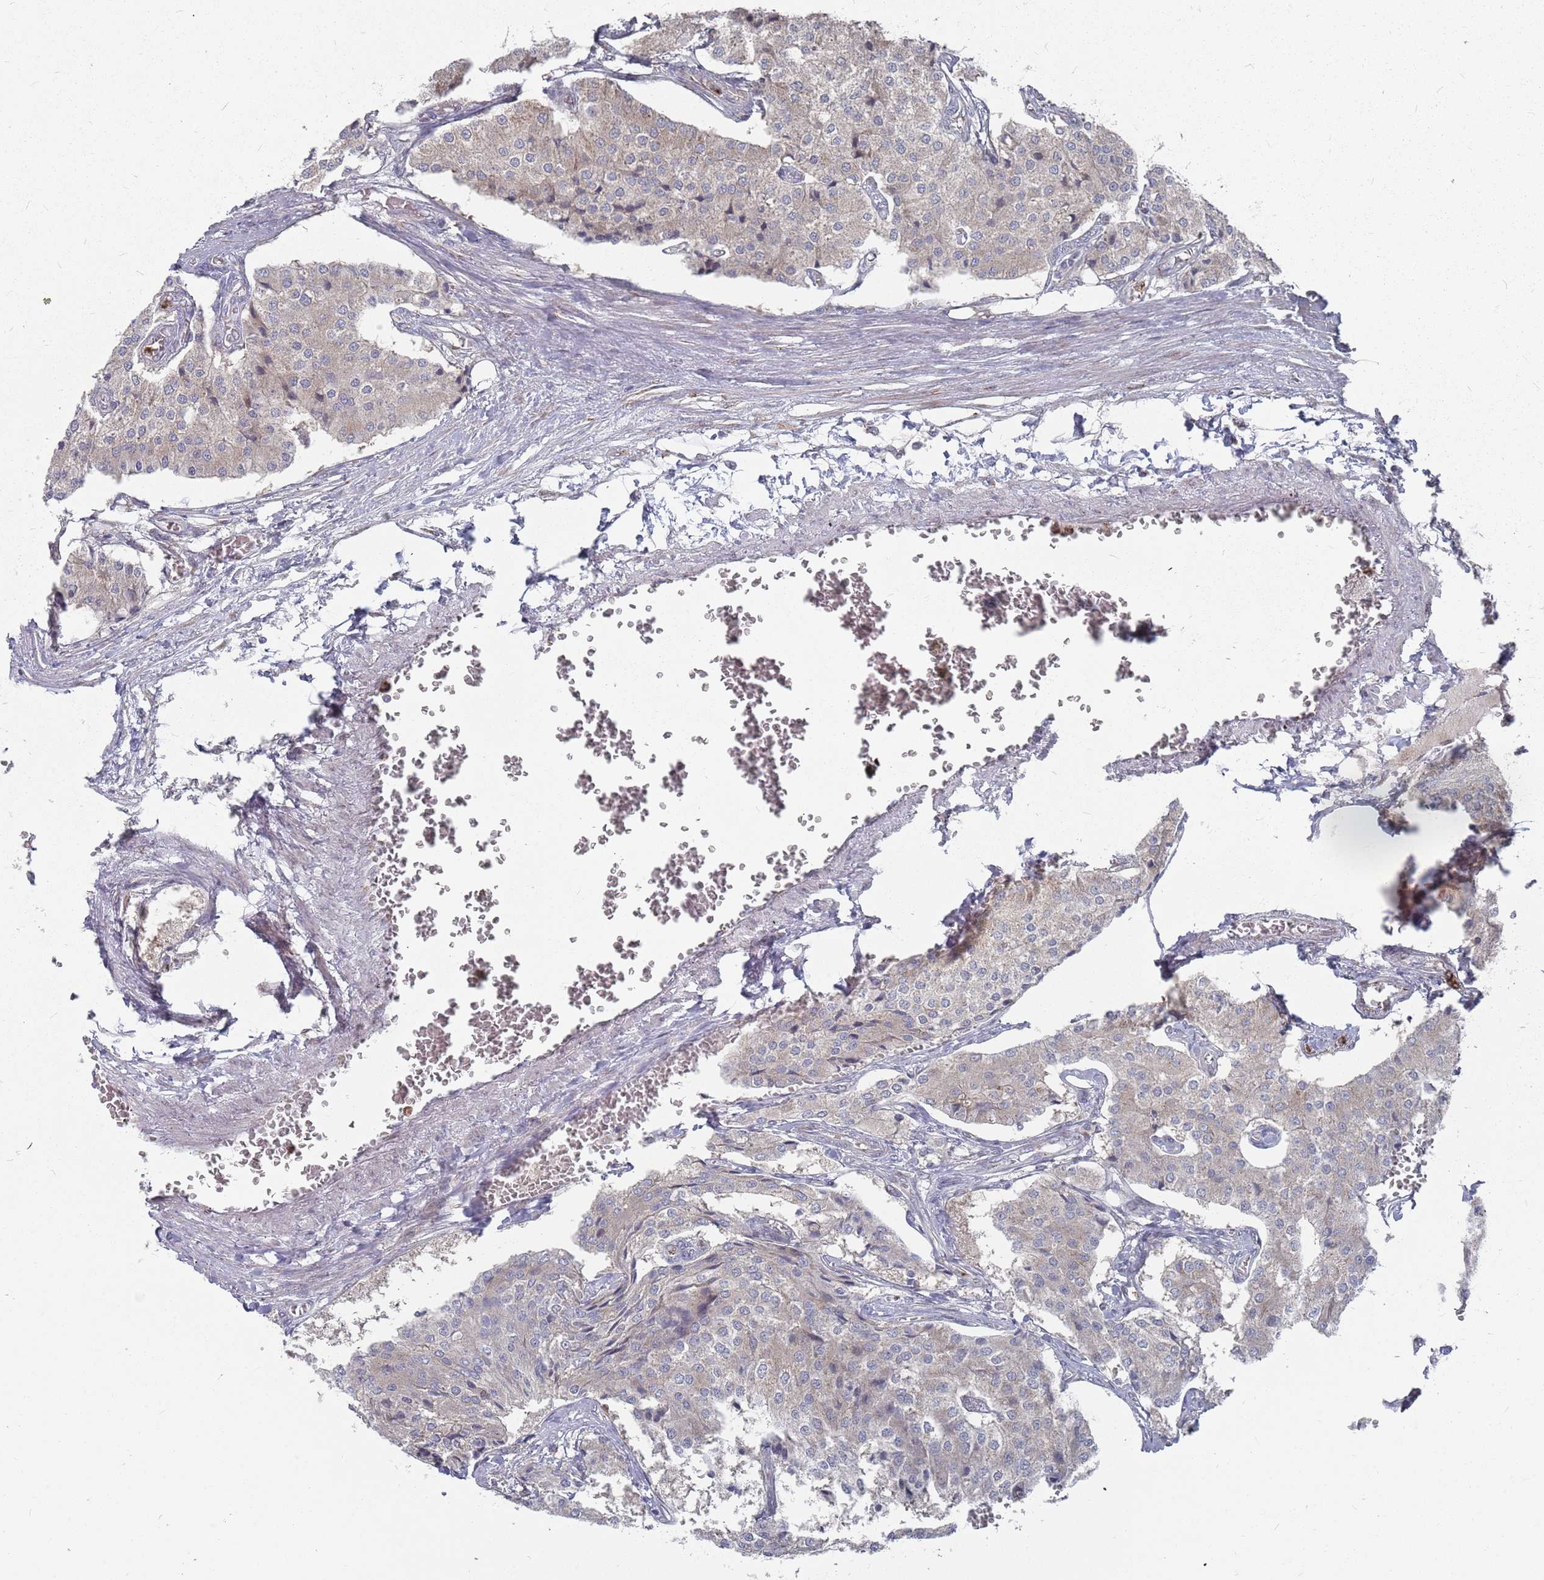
{"staining": {"intensity": "negative", "quantity": "none", "location": "none"}, "tissue": "carcinoid", "cell_type": "Tumor cells", "image_type": "cancer", "snomed": [{"axis": "morphology", "description": "Carcinoid, malignant, NOS"}, {"axis": "topography", "description": "Colon"}], "caption": "Micrograph shows no protein staining in tumor cells of malignant carcinoid tissue. Nuclei are stained in blue.", "gene": "FMO4", "patient": {"sex": "female", "age": 52}}